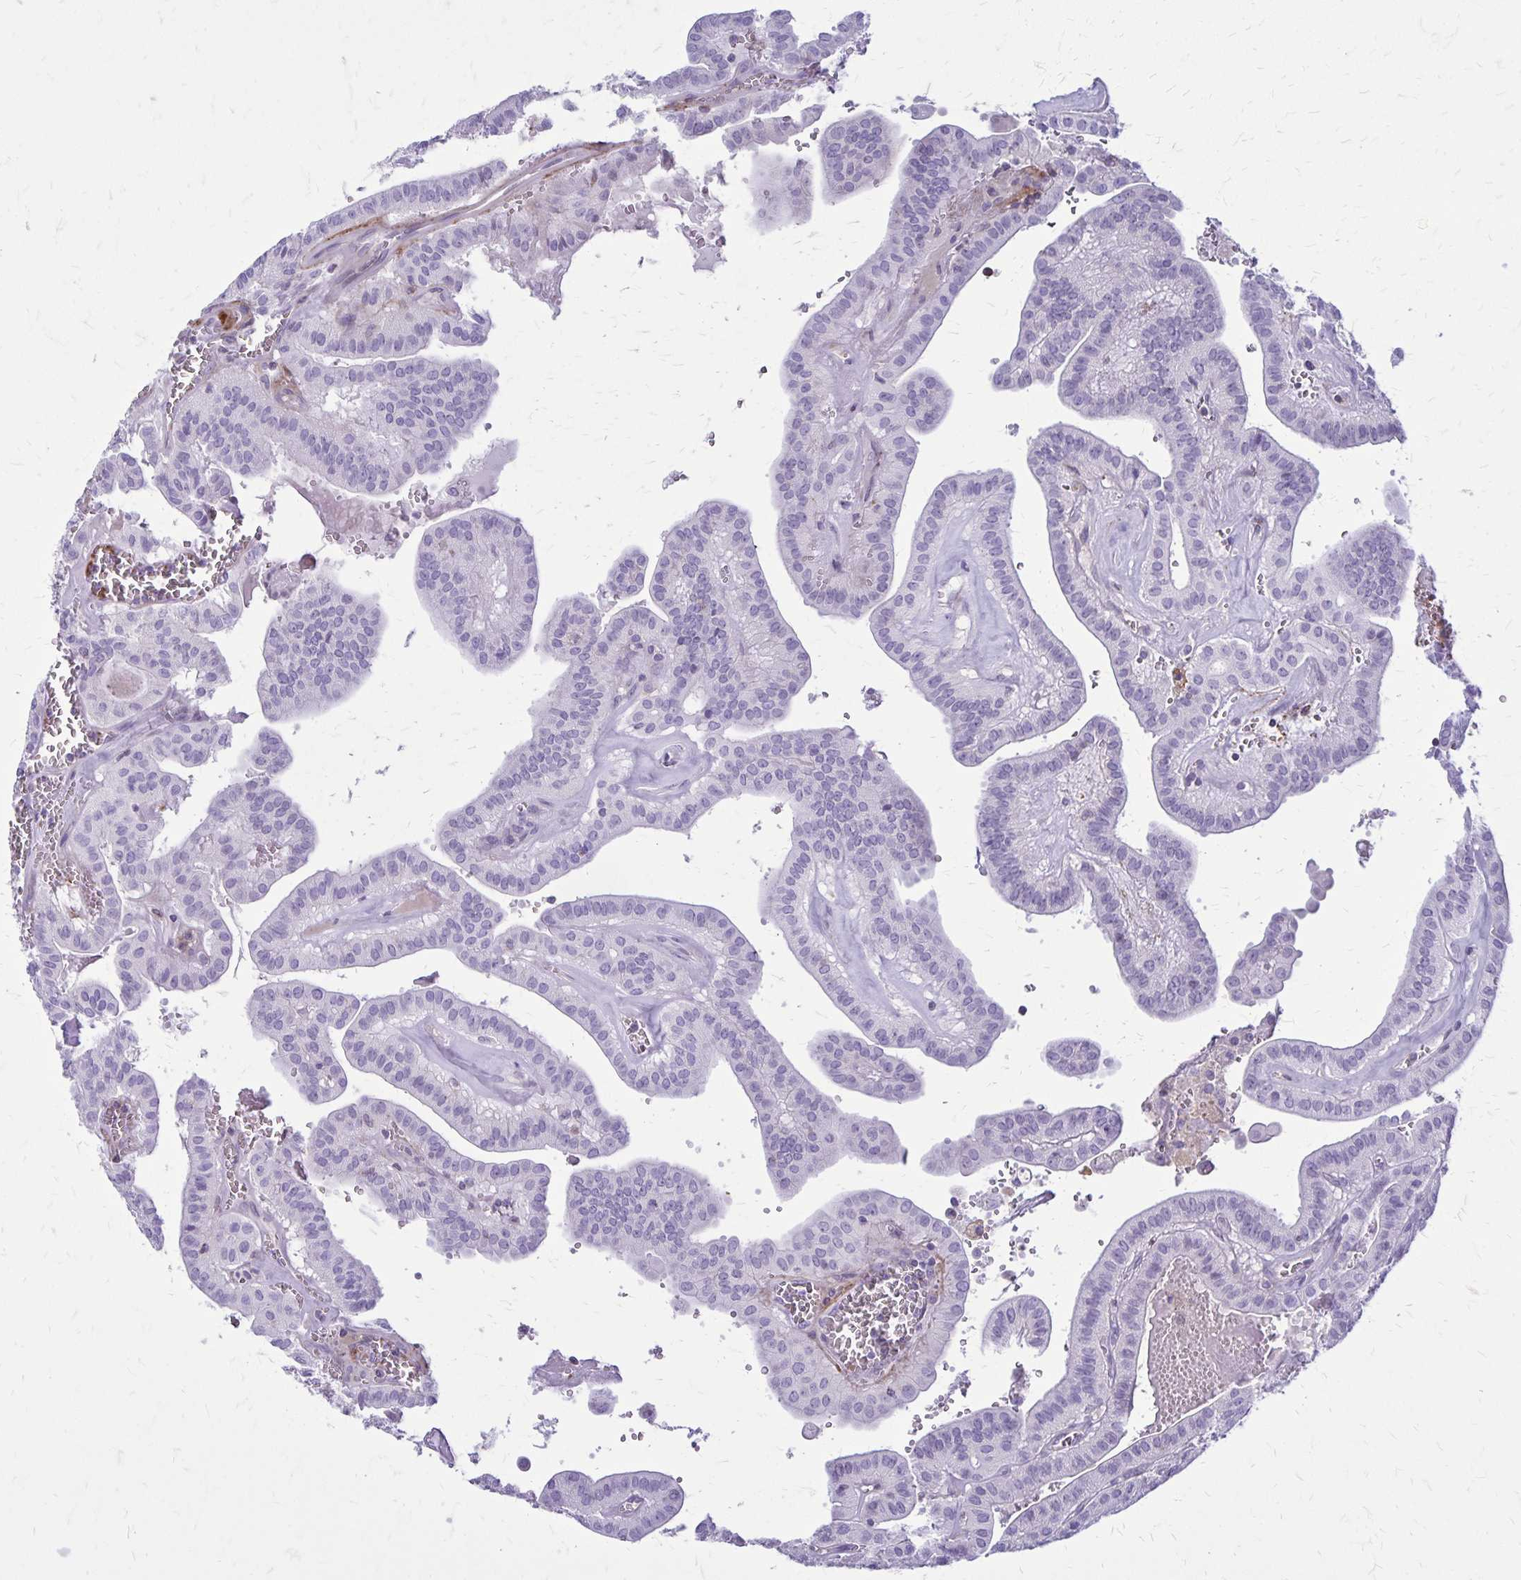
{"staining": {"intensity": "negative", "quantity": "none", "location": "none"}, "tissue": "thyroid cancer", "cell_type": "Tumor cells", "image_type": "cancer", "snomed": [{"axis": "morphology", "description": "Papillary adenocarcinoma, NOS"}, {"axis": "topography", "description": "Thyroid gland"}], "caption": "IHC image of neoplastic tissue: human papillary adenocarcinoma (thyroid) stained with DAB (3,3'-diaminobenzidine) exhibits no significant protein staining in tumor cells.", "gene": "GP9", "patient": {"sex": "male", "age": 52}}